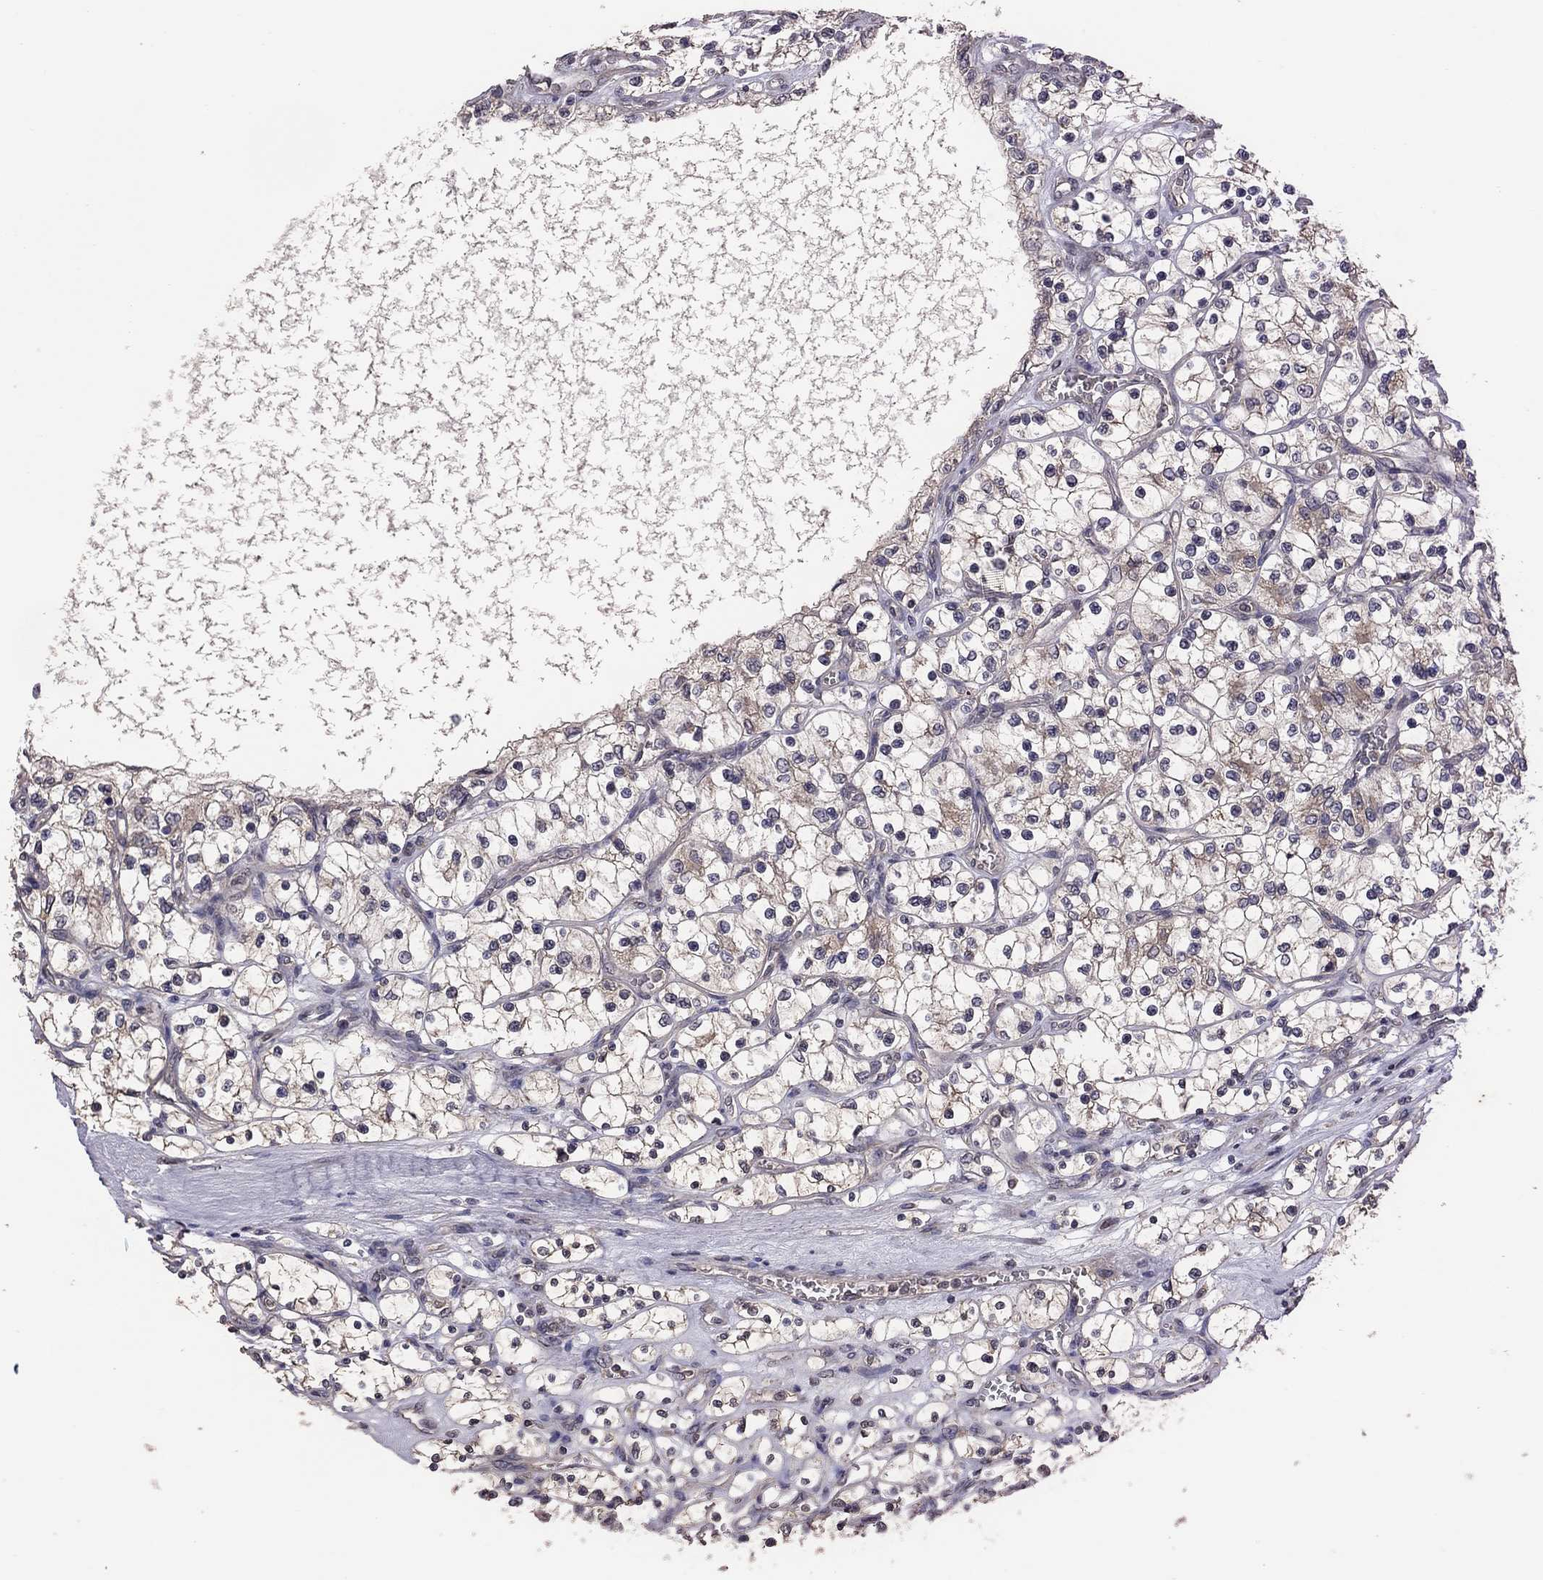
{"staining": {"intensity": "moderate", "quantity": "25%-75%", "location": "cytoplasmic/membranous"}, "tissue": "renal cancer", "cell_type": "Tumor cells", "image_type": "cancer", "snomed": [{"axis": "morphology", "description": "Adenocarcinoma, NOS"}, {"axis": "topography", "description": "Kidney"}], "caption": "Immunohistochemistry (IHC) photomicrograph of neoplastic tissue: human renal adenocarcinoma stained using IHC shows medium levels of moderate protein expression localized specifically in the cytoplasmic/membranous of tumor cells, appearing as a cytoplasmic/membranous brown color.", "gene": "TSNARE1", "patient": {"sex": "female", "age": 69}}